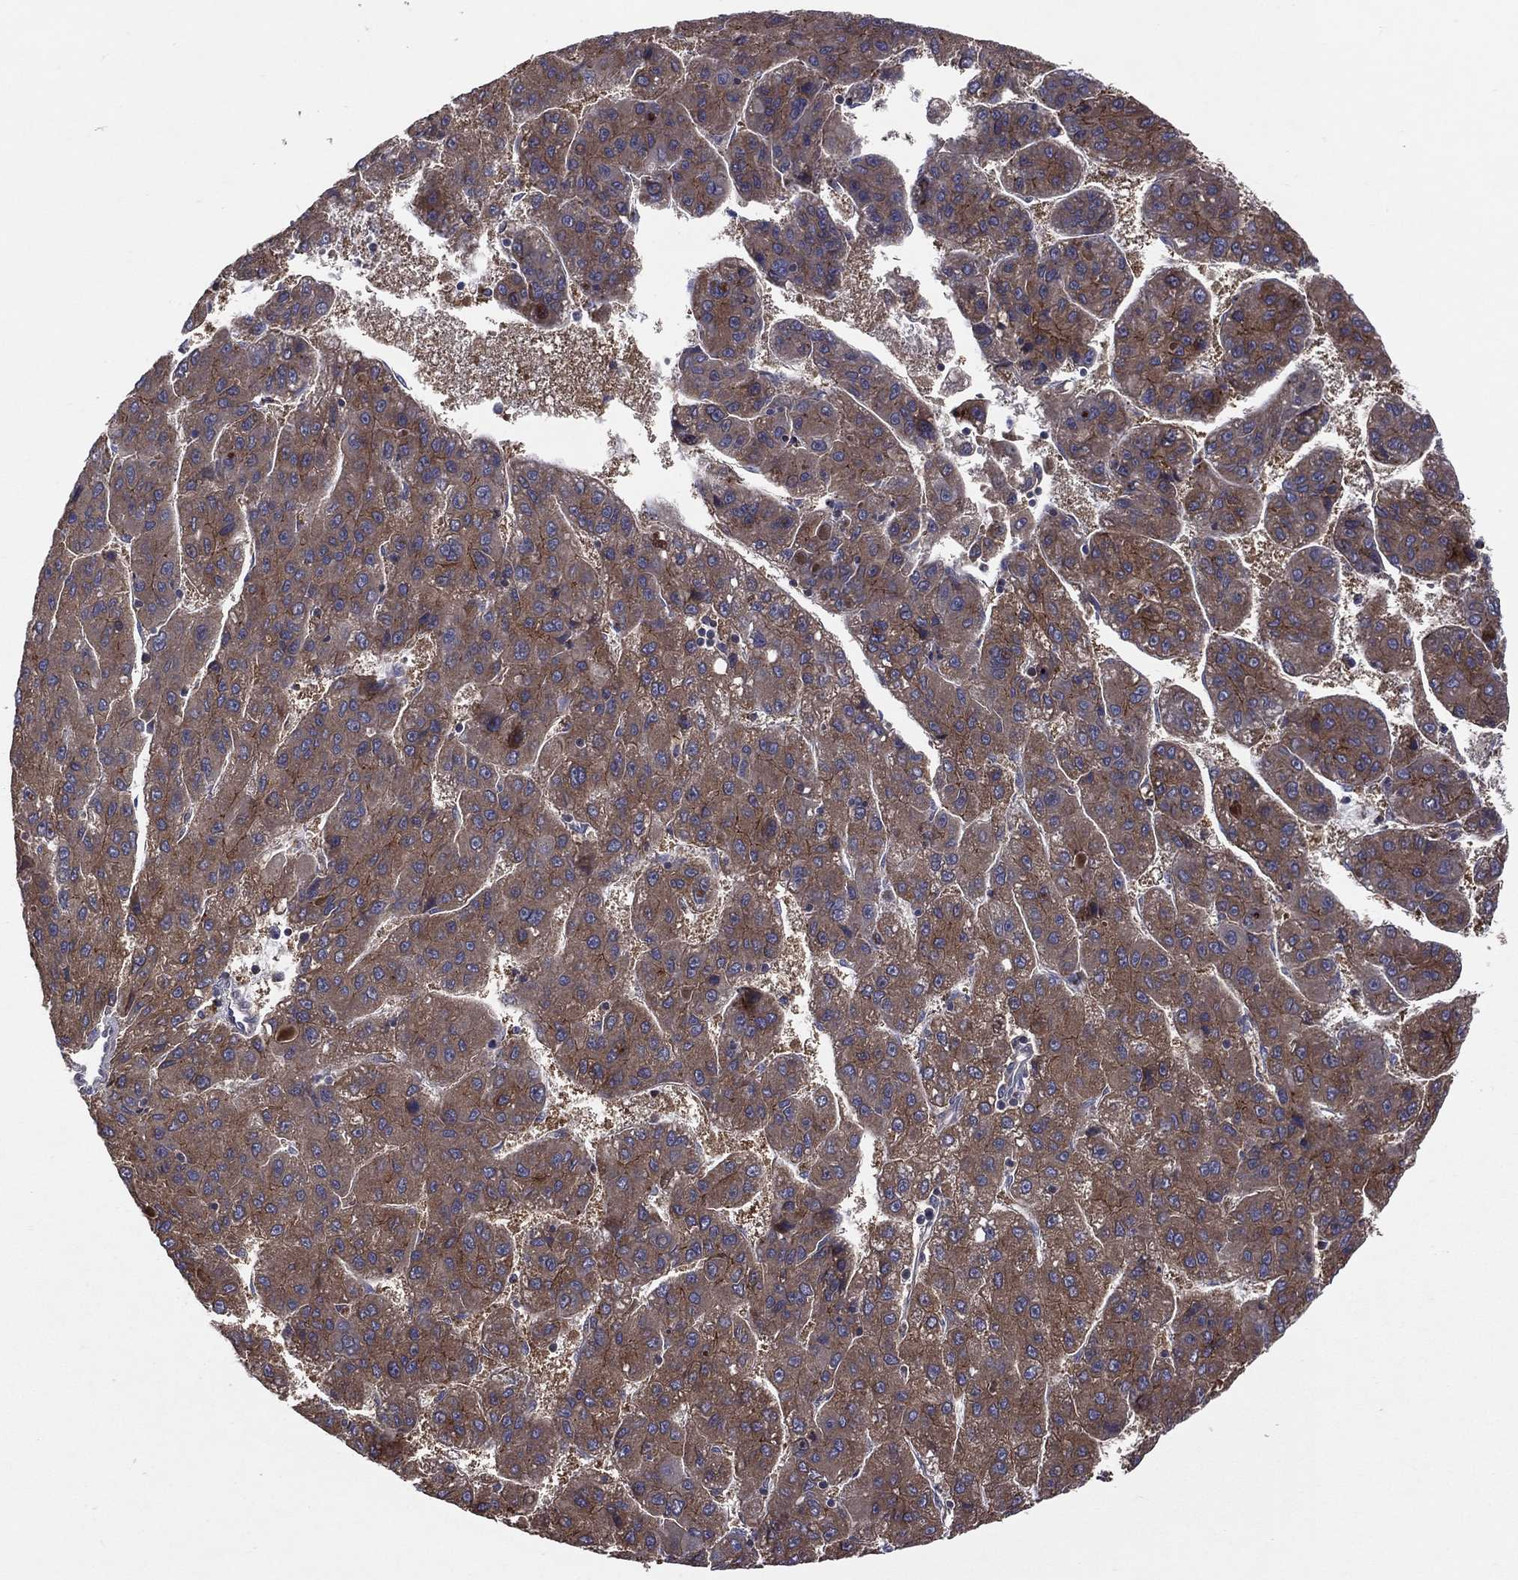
{"staining": {"intensity": "strong", "quantity": ">75%", "location": "cytoplasmic/membranous"}, "tissue": "liver cancer", "cell_type": "Tumor cells", "image_type": "cancer", "snomed": [{"axis": "morphology", "description": "Carcinoma, Hepatocellular, NOS"}, {"axis": "topography", "description": "Liver"}], "caption": "Immunohistochemistry (IHC) photomicrograph of human liver cancer stained for a protein (brown), which displays high levels of strong cytoplasmic/membranous staining in approximately >75% of tumor cells.", "gene": "STARD3", "patient": {"sex": "female", "age": 82}}